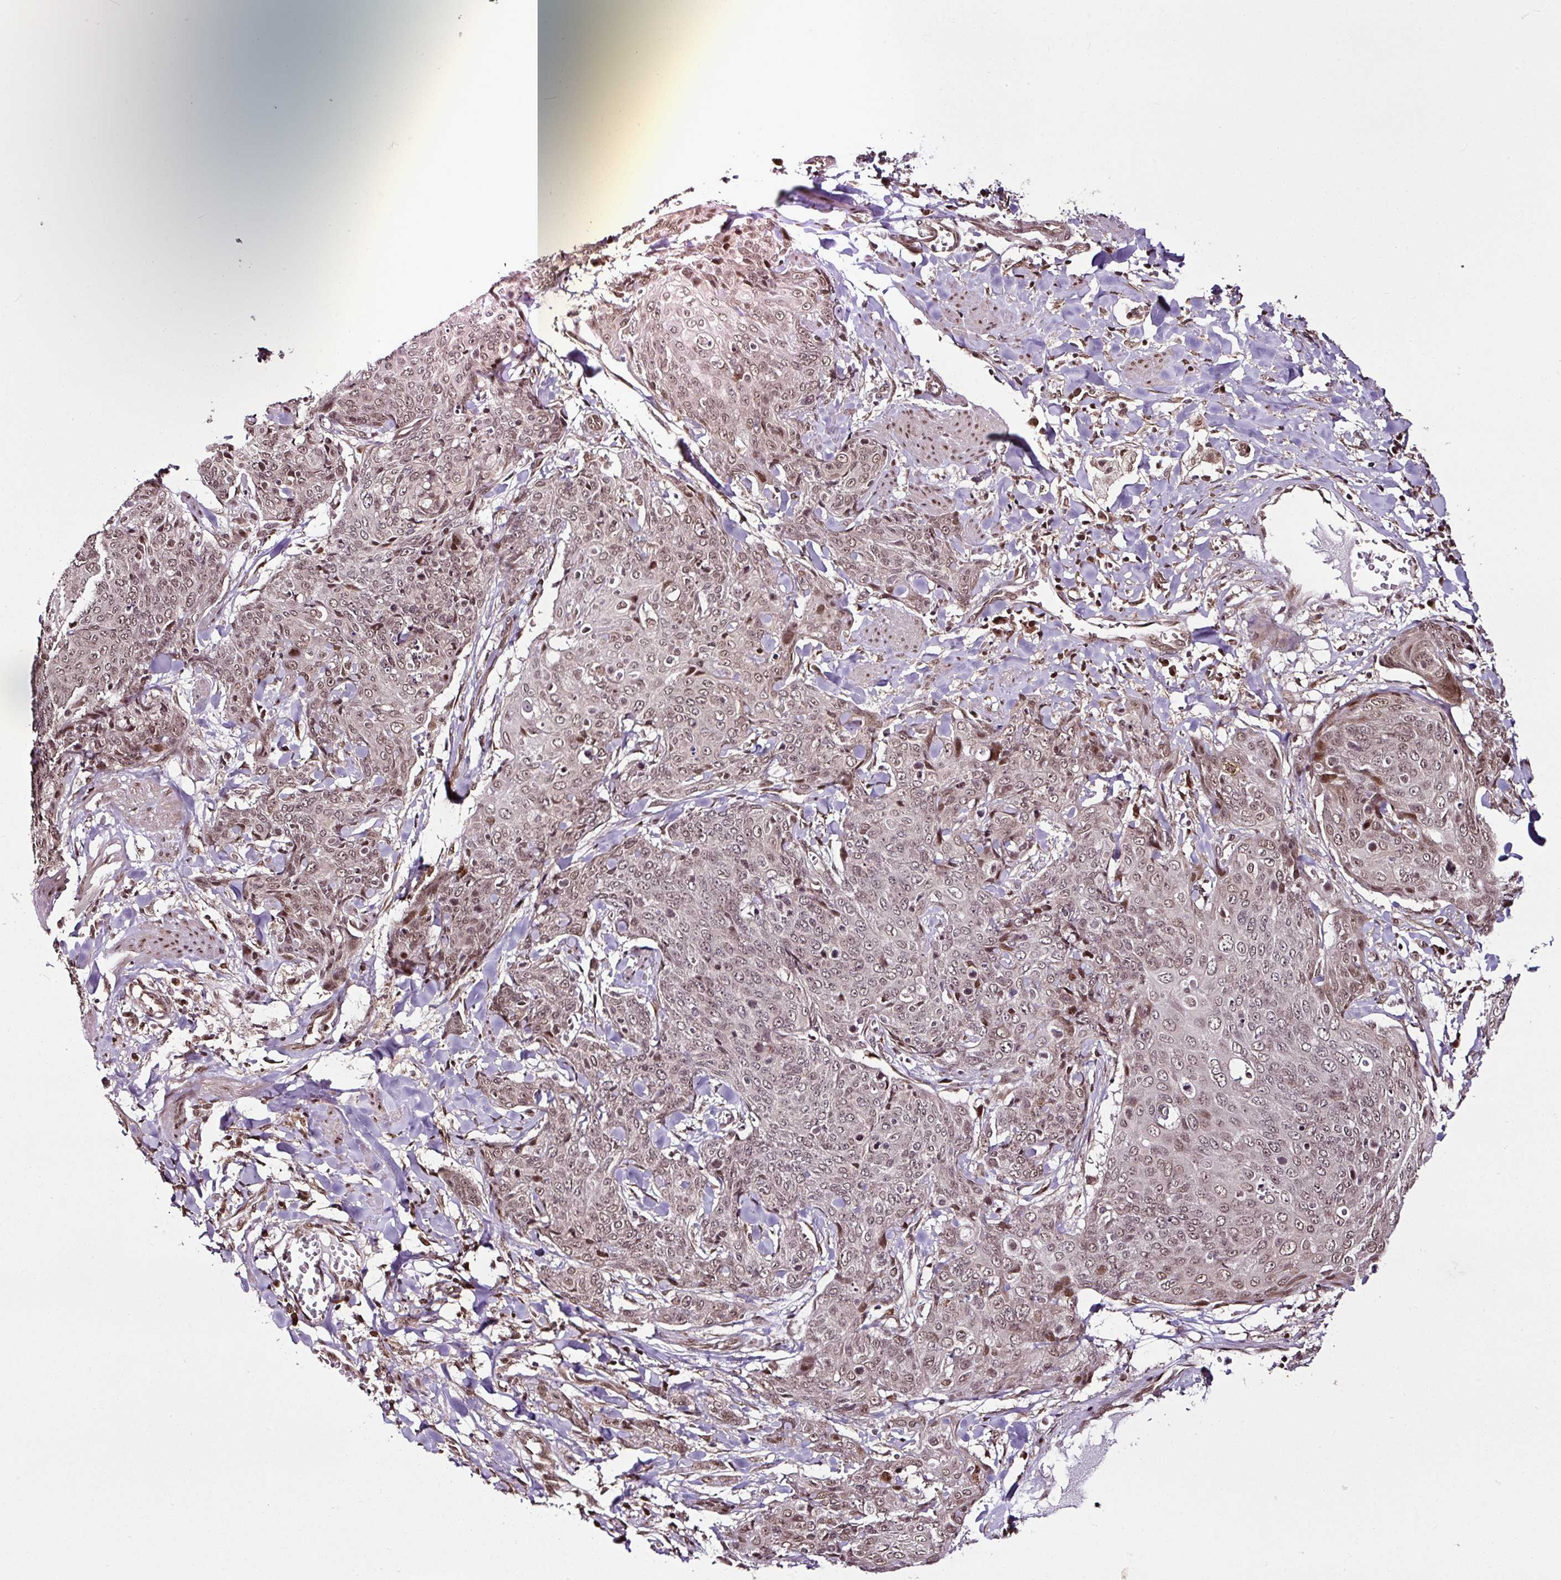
{"staining": {"intensity": "weak", "quantity": ">75%", "location": "nuclear"}, "tissue": "skin cancer", "cell_type": "Tumor cells", "image_type": "cancer", "snomed": [{"axis": "morphology", "description": "Squamous cell carcinoma, NOS"}, {"axis": "topography", "description": "Skin"}, {"axis": "topography", "description": "Vulva"}], "caption": "Immunohistochemistry photomicrograph of skin cancer stained for a protein (brown), which demonstrates low levels of weak nuclear expression in about >75% of tumor cells.", "gene": "COPRS", "patient": {"sex": "female", "age": 85}}